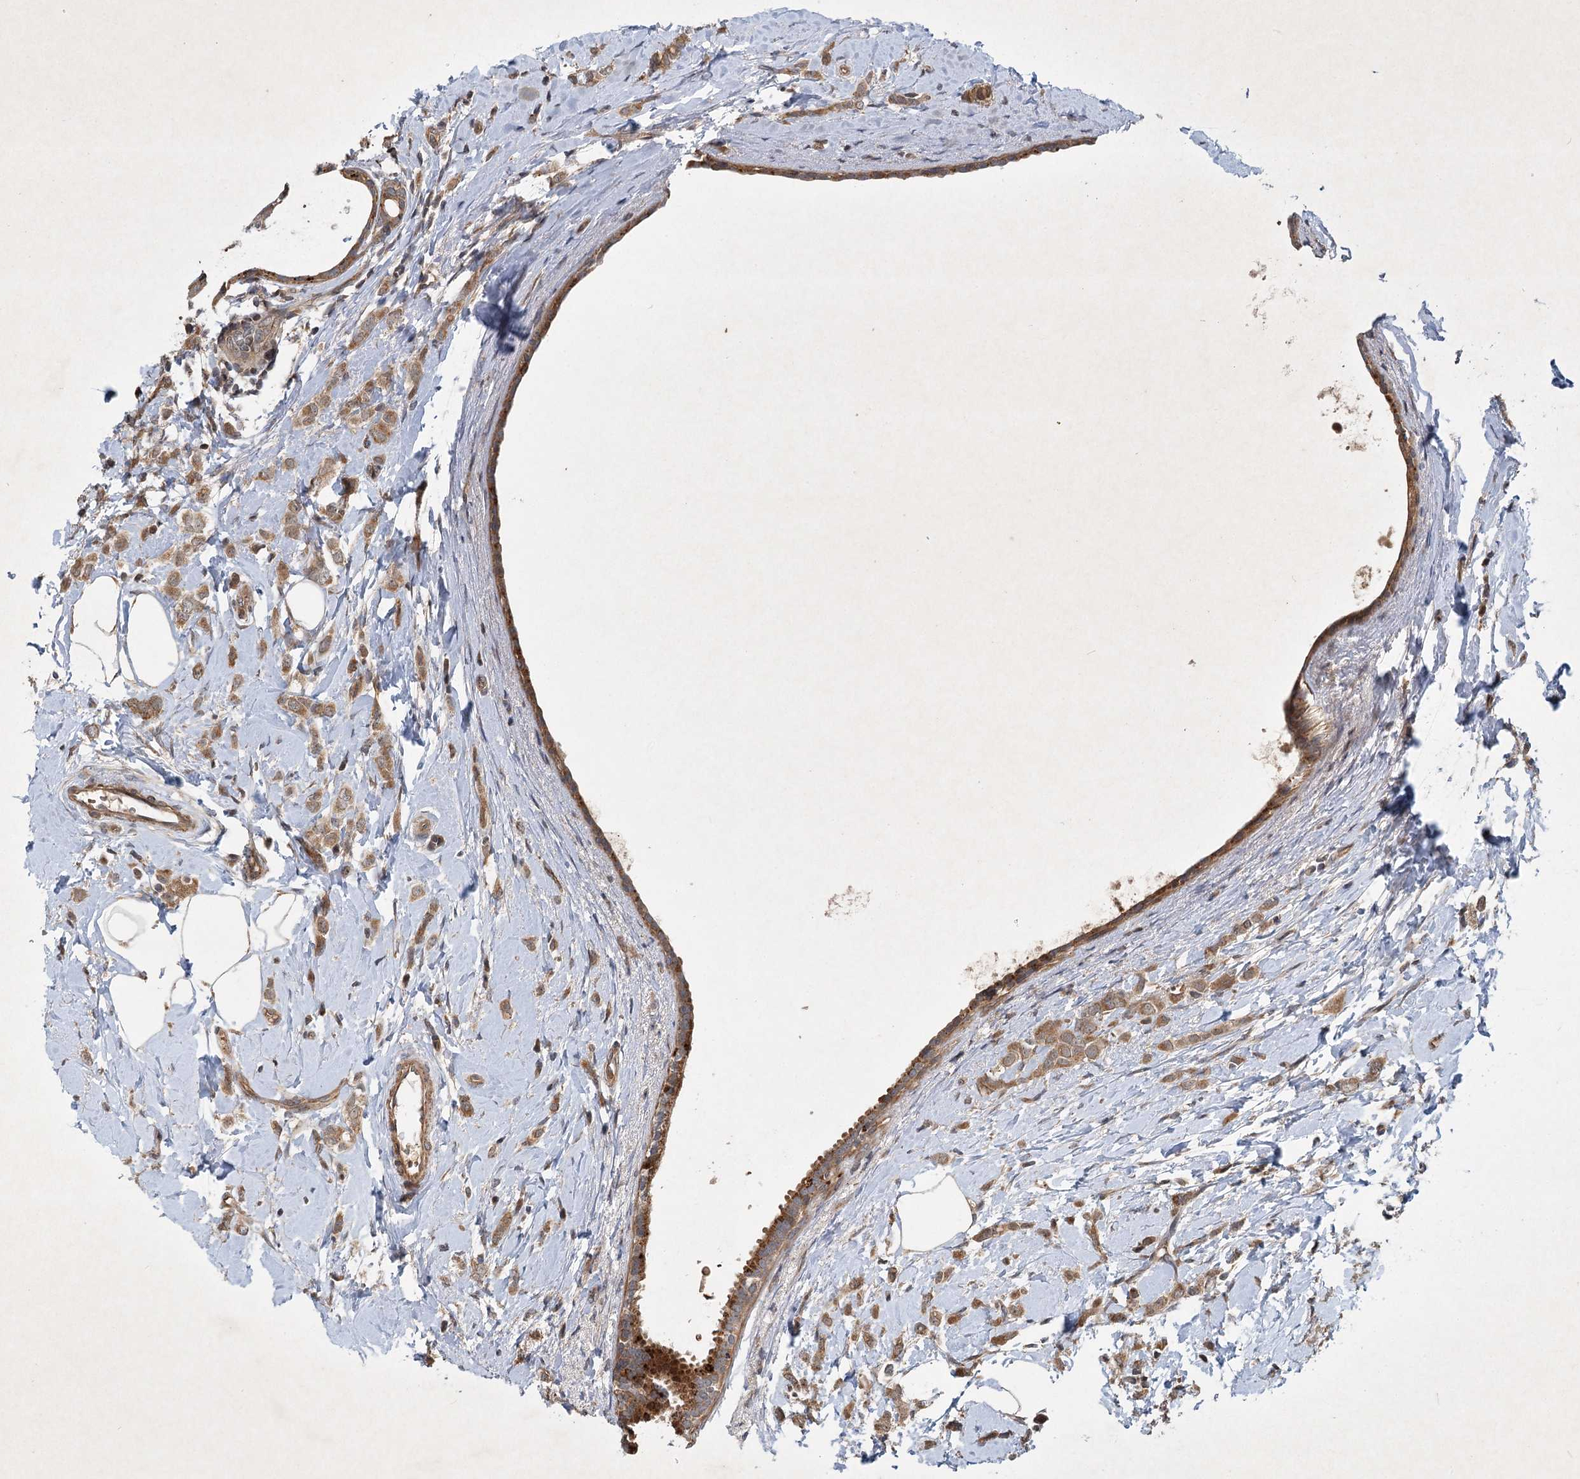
{"staining": {"intensity": "moderate", "quantity": ">75%", "location": "cytoplasmic/membranous"}, "tissue": "breast cancer", "cell_type": "Tumor cells", "image_type": "cancer", "snomed": [{"axis": "morphology", "description": "Lobular carcinoma"}, {"axis": "topography", "description": "Breast"}], "caption": "Moderate cytoplasmic/membranous positivity is seen in approximately >75% of tumor cells in breast lobular carcinoma.", "gene": "INSIG2", "patient": {"sex": "female", "age": 47}}